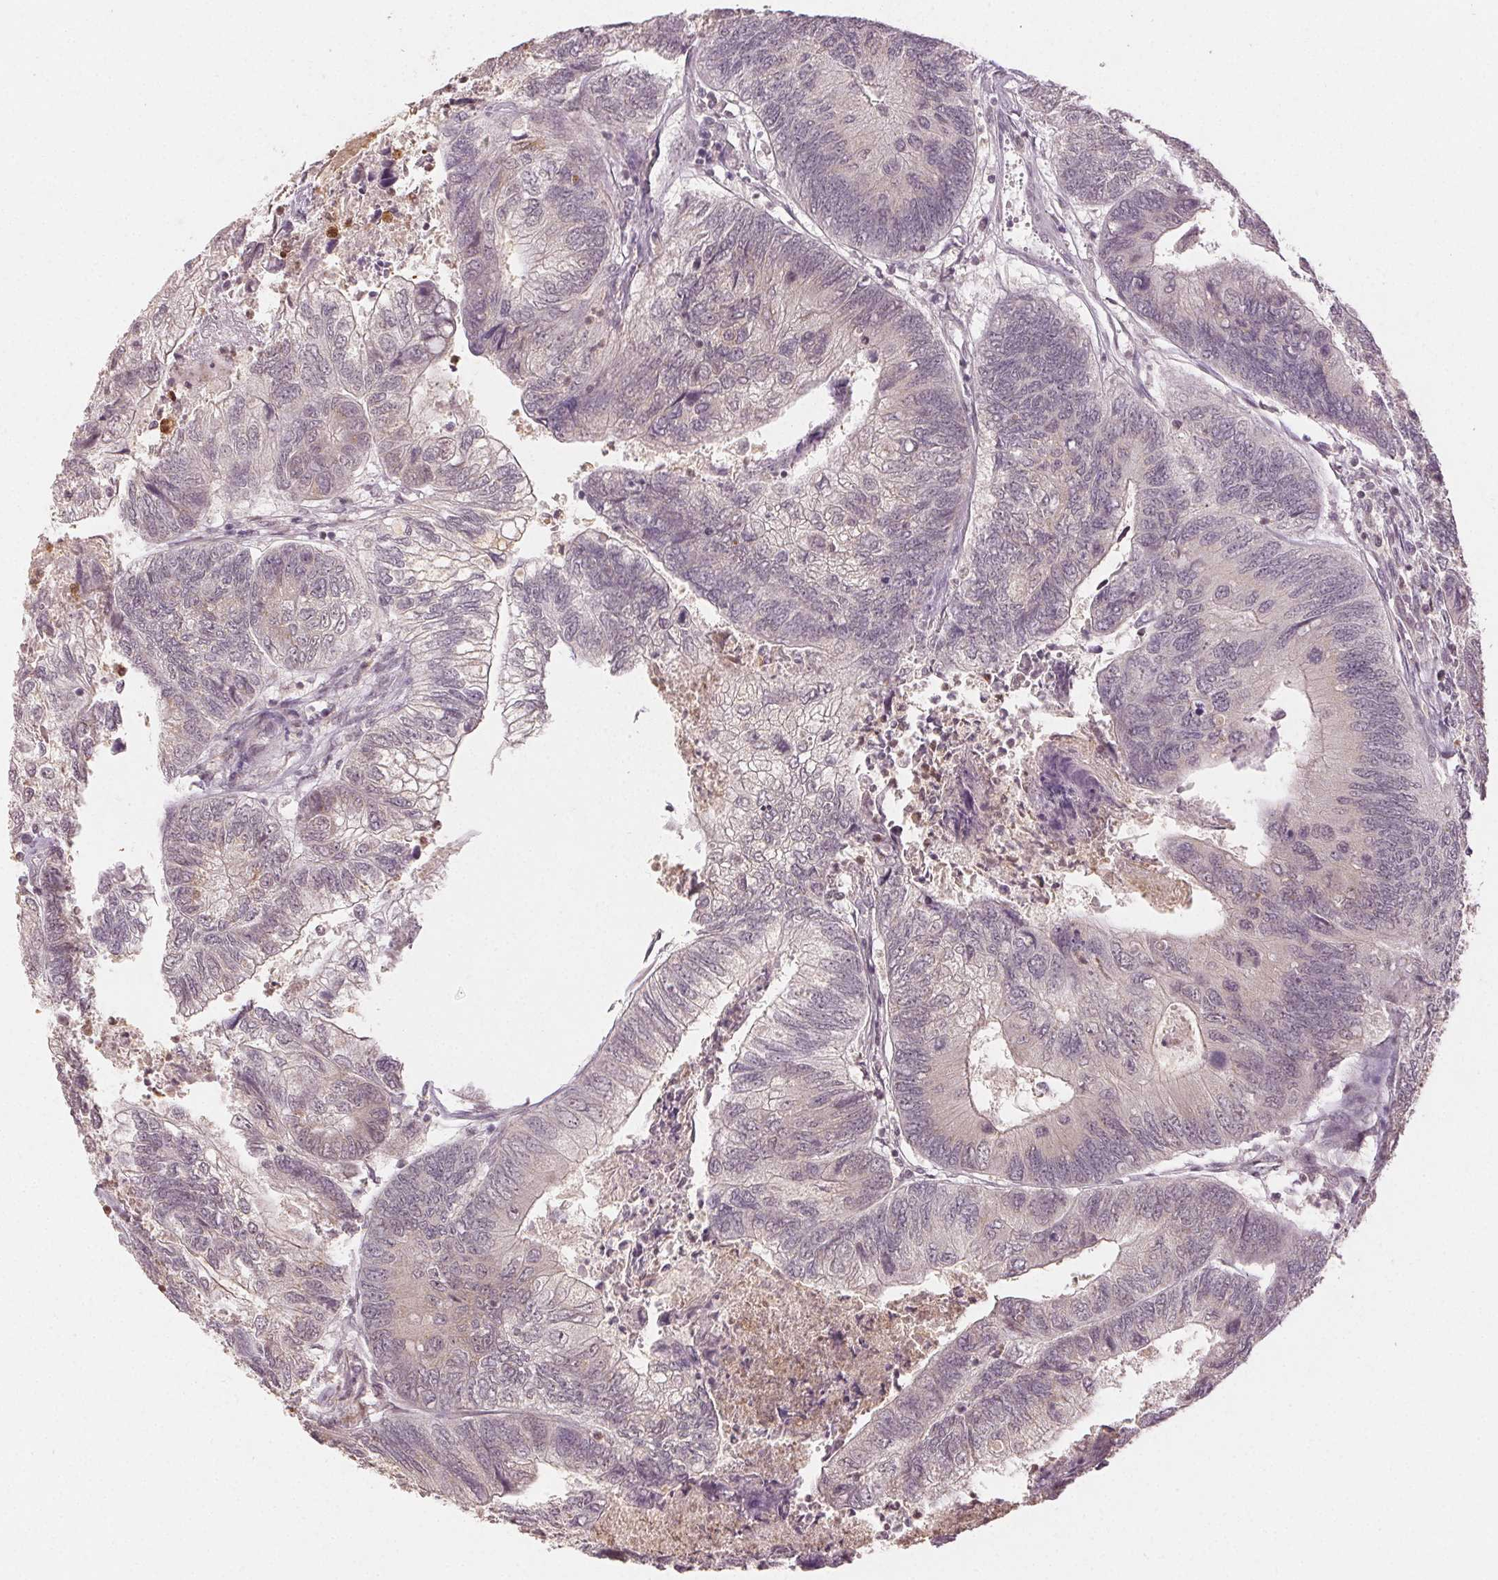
{"staining": {"intensity": "negative", "quantity": "none", "location": "none"}, "tissue": "colorectal cancer", "cell_type": "Tumor cells", "image_type": "cancer", "snomed": [{"axis": "morphology", "description": "Adenocarcinoma, NOS"}, {"axis": "topography", "description": "Colon"}], "caption": "Immunohistochemistry of human adenocarcinoma (colorectal) reveals no expression in tumor cells.", "gene": "MAPK14", "patient": {"sex": "female", "age": 67}}